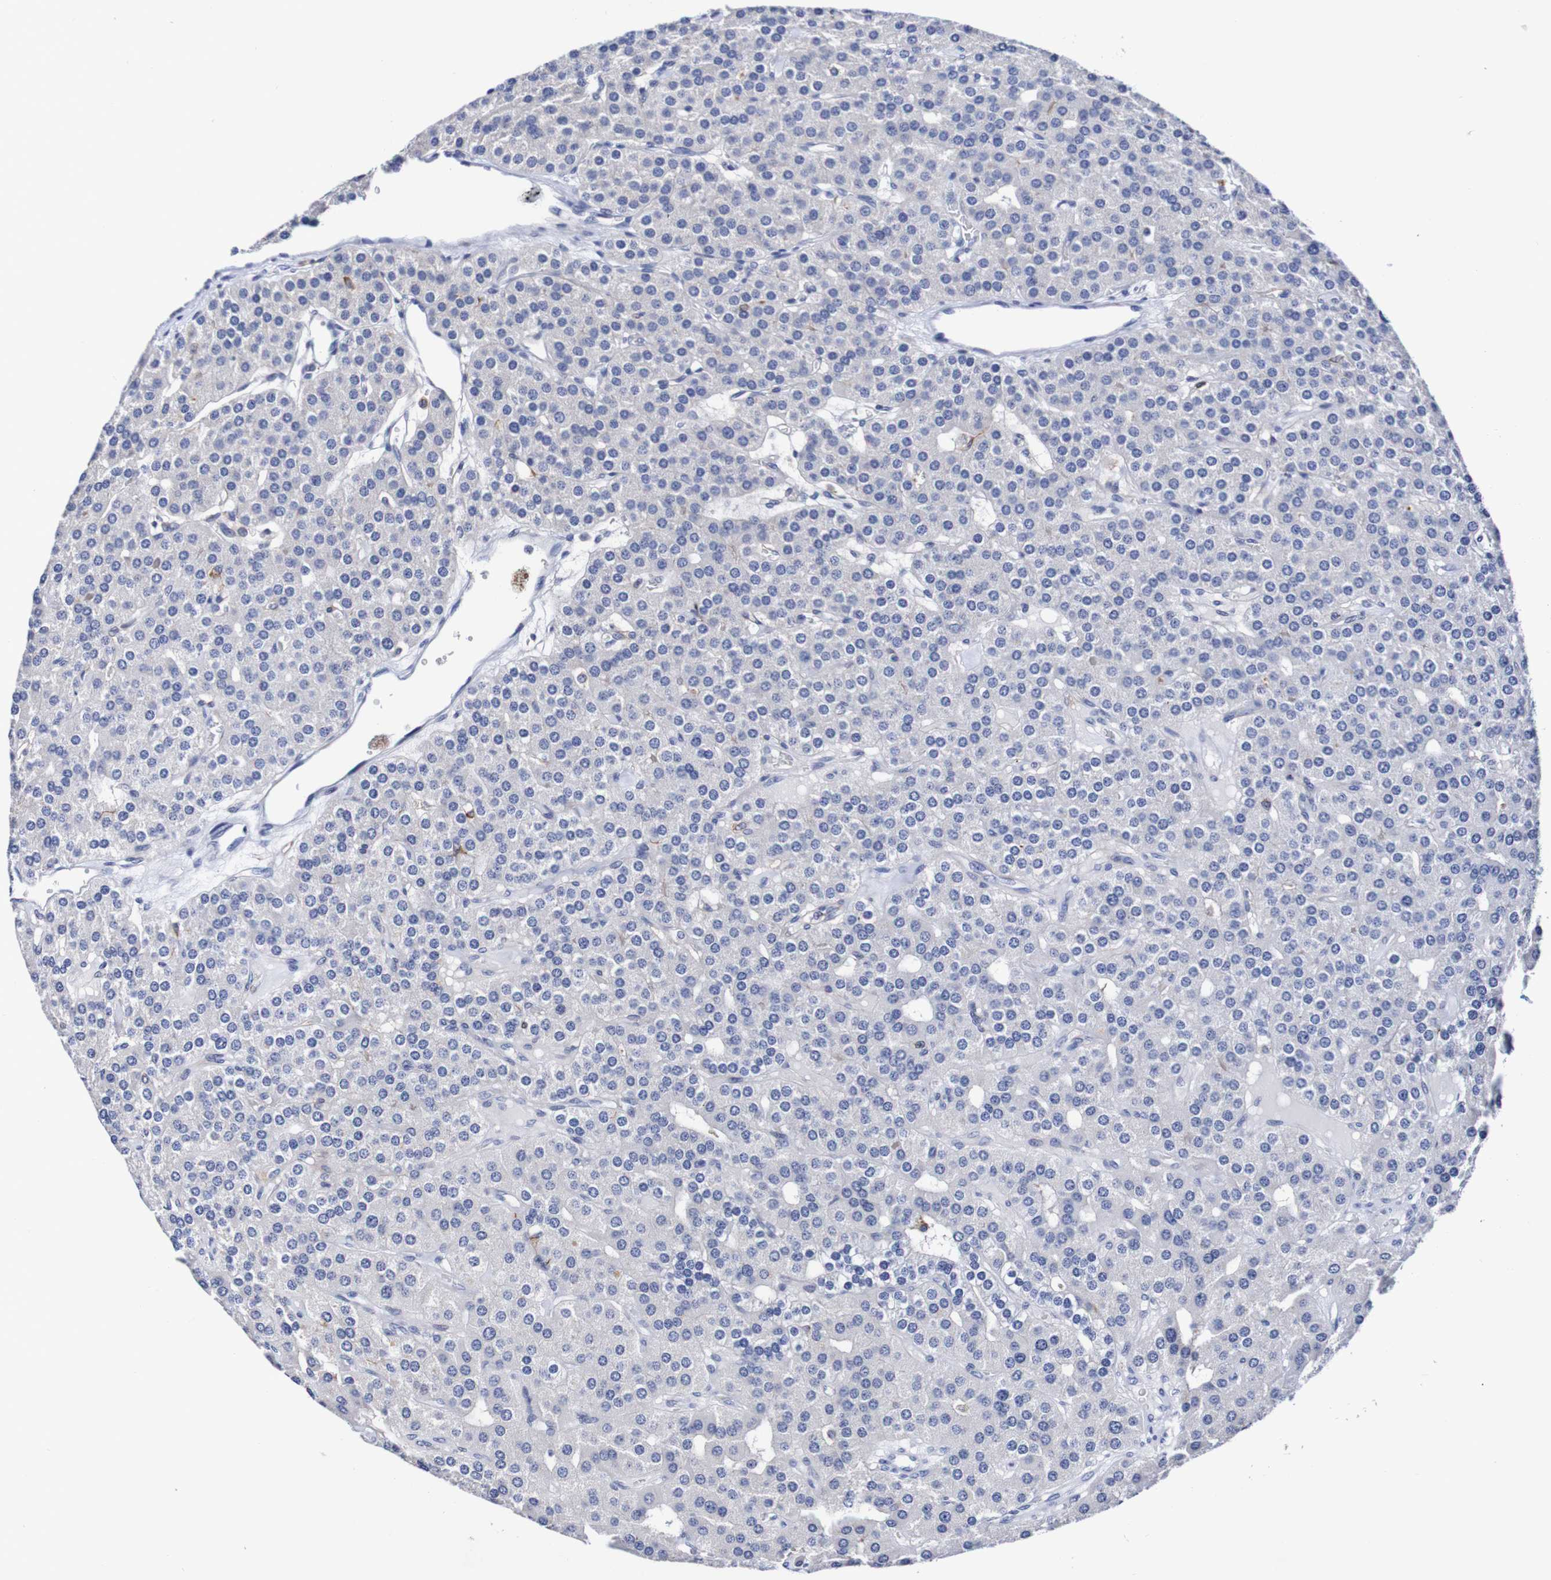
{"staining": {"intensity": "negative", "quantity": "none", "location": "none"}, "tissue": "parathyroid gland", "cell_type": "Glandular cells", "image_type": "normal", "snomed": [{"axis": "morphology", "description": "Normal tissue, NOS"}, {"axis": "morphology", "description": "Adenoma, NOS"}, {"axis": "topography", "description": "Parathyroid gland"}], "caption": "Photomicrograph shows no significant protein expression in glandular cells of benign parathyroid gland.", "gene": "SEZ6", "patient": {"sex": "female", "age": 86}}